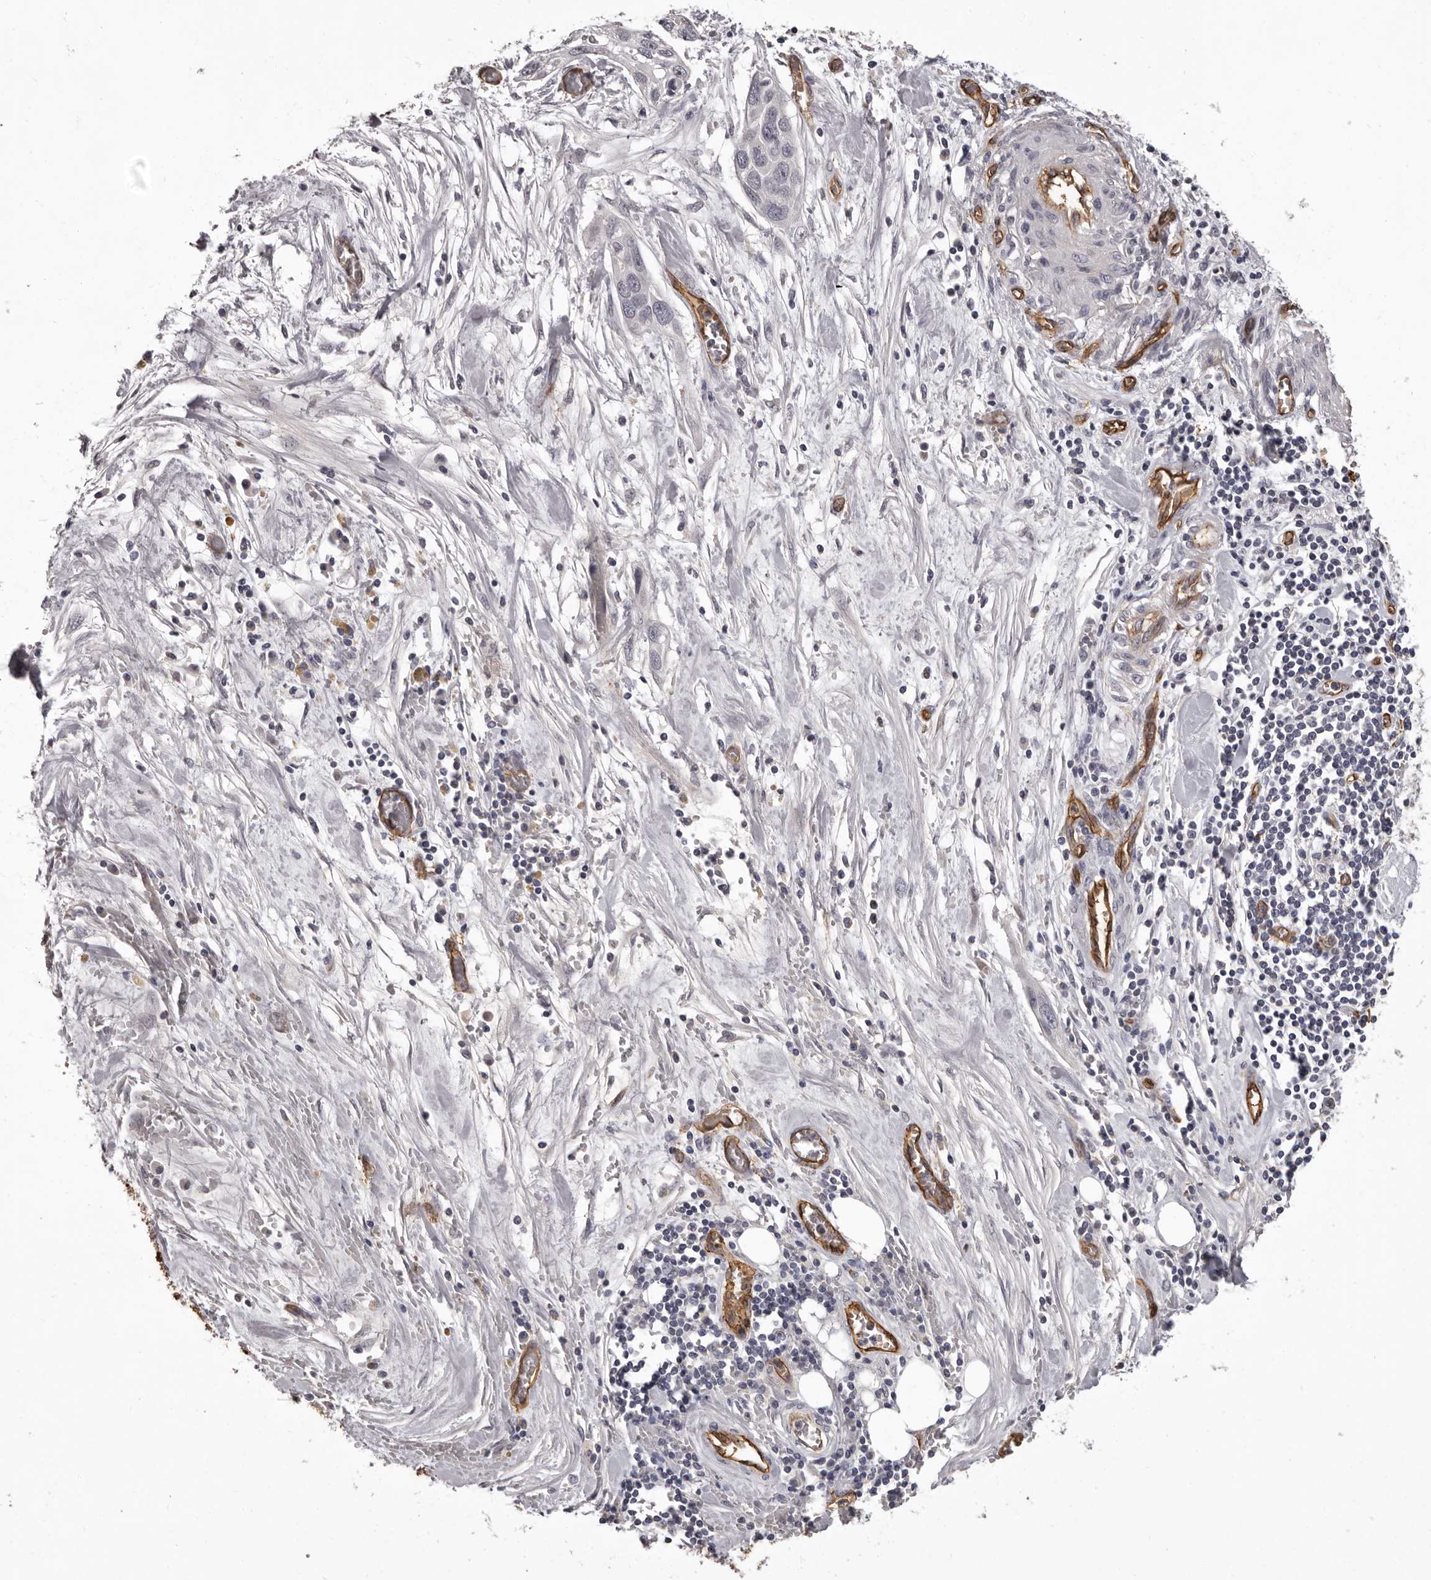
{"staining": {"intensity": "negative", "quantity": "none", "location": "none"}, "tissue": "pancreatic cancer", "cell_type": "Tumor cells", "image_type": "cancer", "snomed": [{"axis": "morphology", "description": "Adenocarcinoma, NOS"}, {"axis": "topography", "description": "Pancreas"}], "caption": "Tumor cells show no significant expression in adenocarcinoma (pancreatic). (DAB (3,3'-diaminobenzidine) immunohistochemistry (IHC) visualized using brightfield microscopy, high magnification).", "gene": "GPR78", "patient": {"sex": "female", "age": 60}}